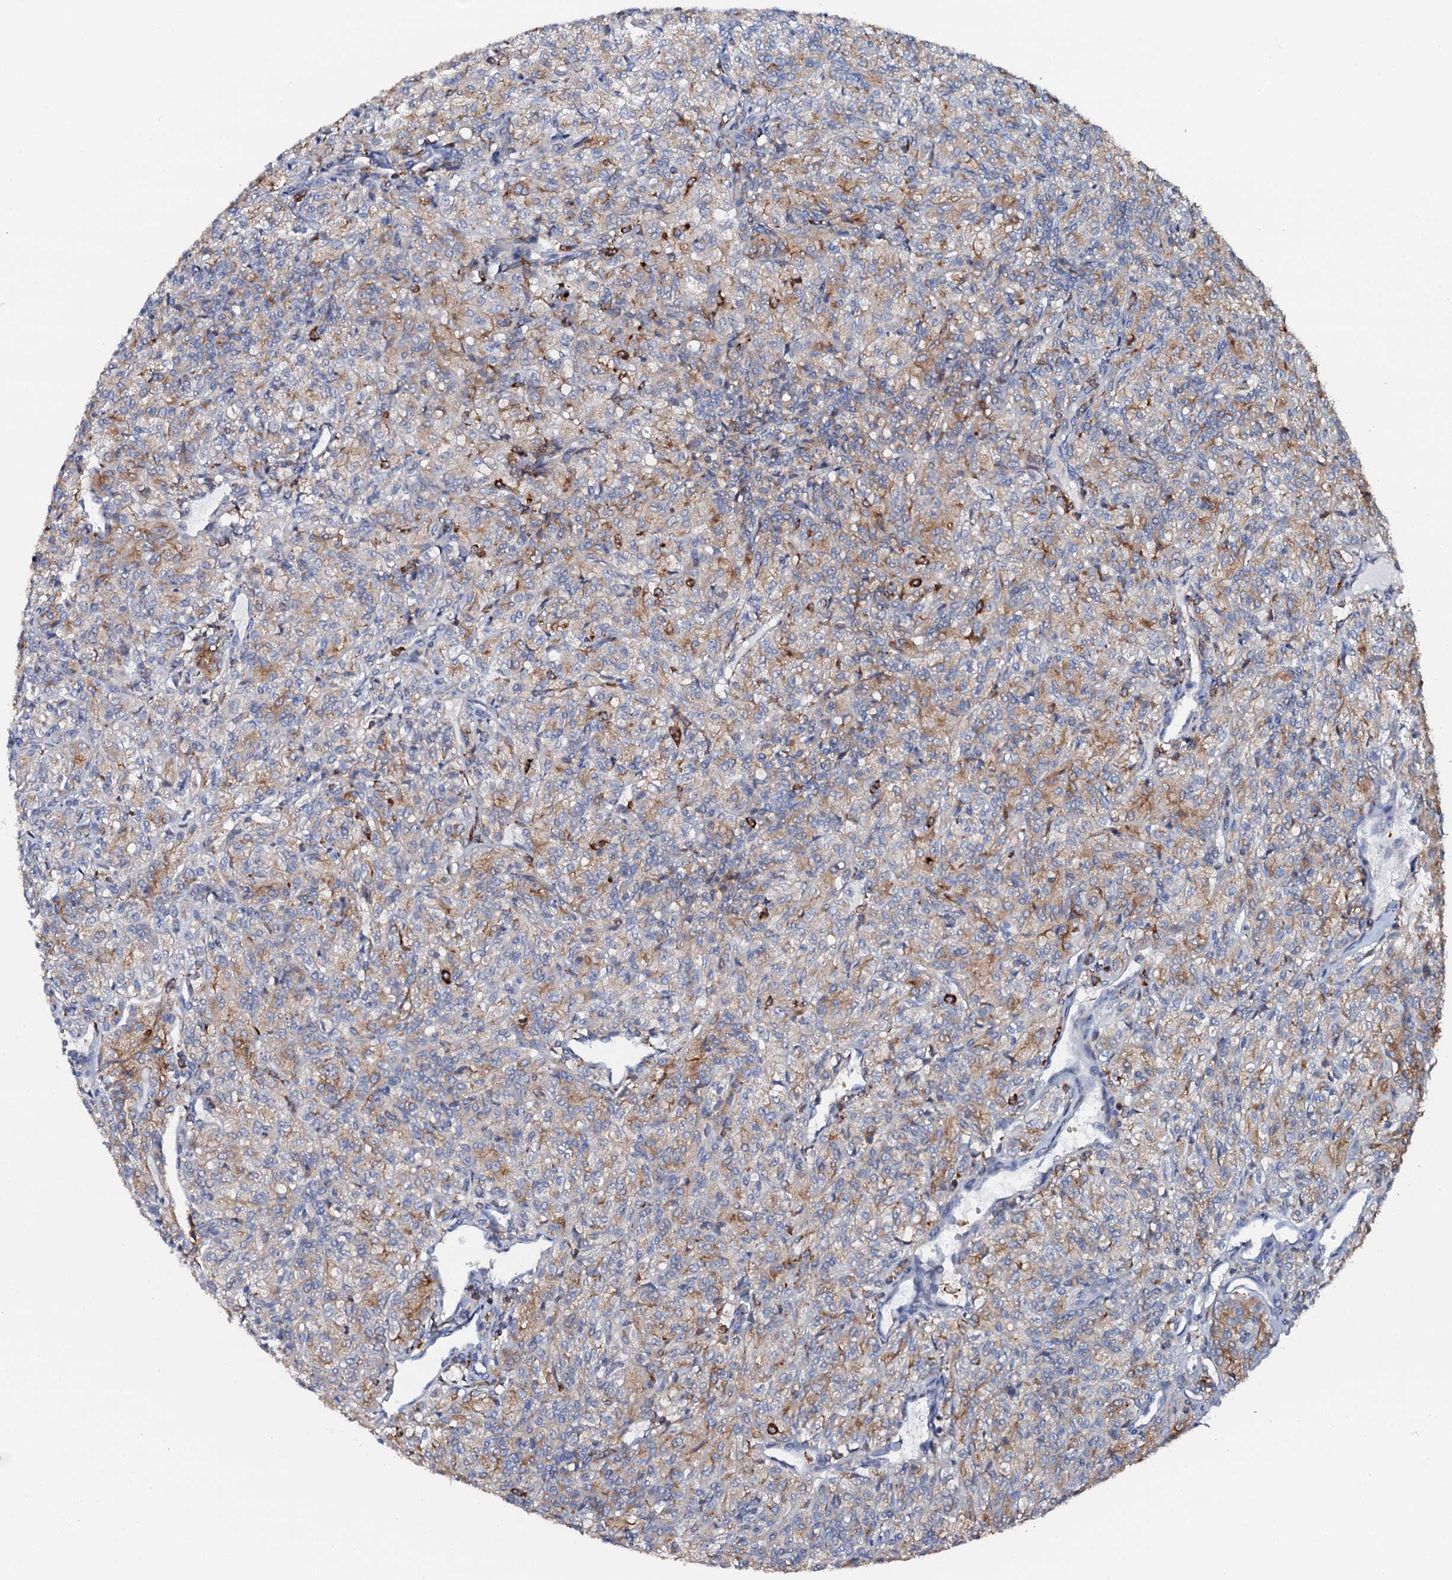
{"staining": {"intensity": "moderate", "quantity": "25%-75%", "location": "cytoplasmic/membranous"}, "tissue": "renal cancer", "cell_type": "Tumor cells", "image_type": "cancer", "snomed": [{"axis": "morphology", "description": "Adenocarcinoma, NOS"}, {"axis": "topography", "description": "Kidney"}], "caption": "Tumor cells exhibit medium levels of moderate cytoplasmic/membranous expression in about 25%-75% of cells in adenocarcinoma (renal).", "gene": "VAMP8", "patient": {"sex": "male", "age": 77}}